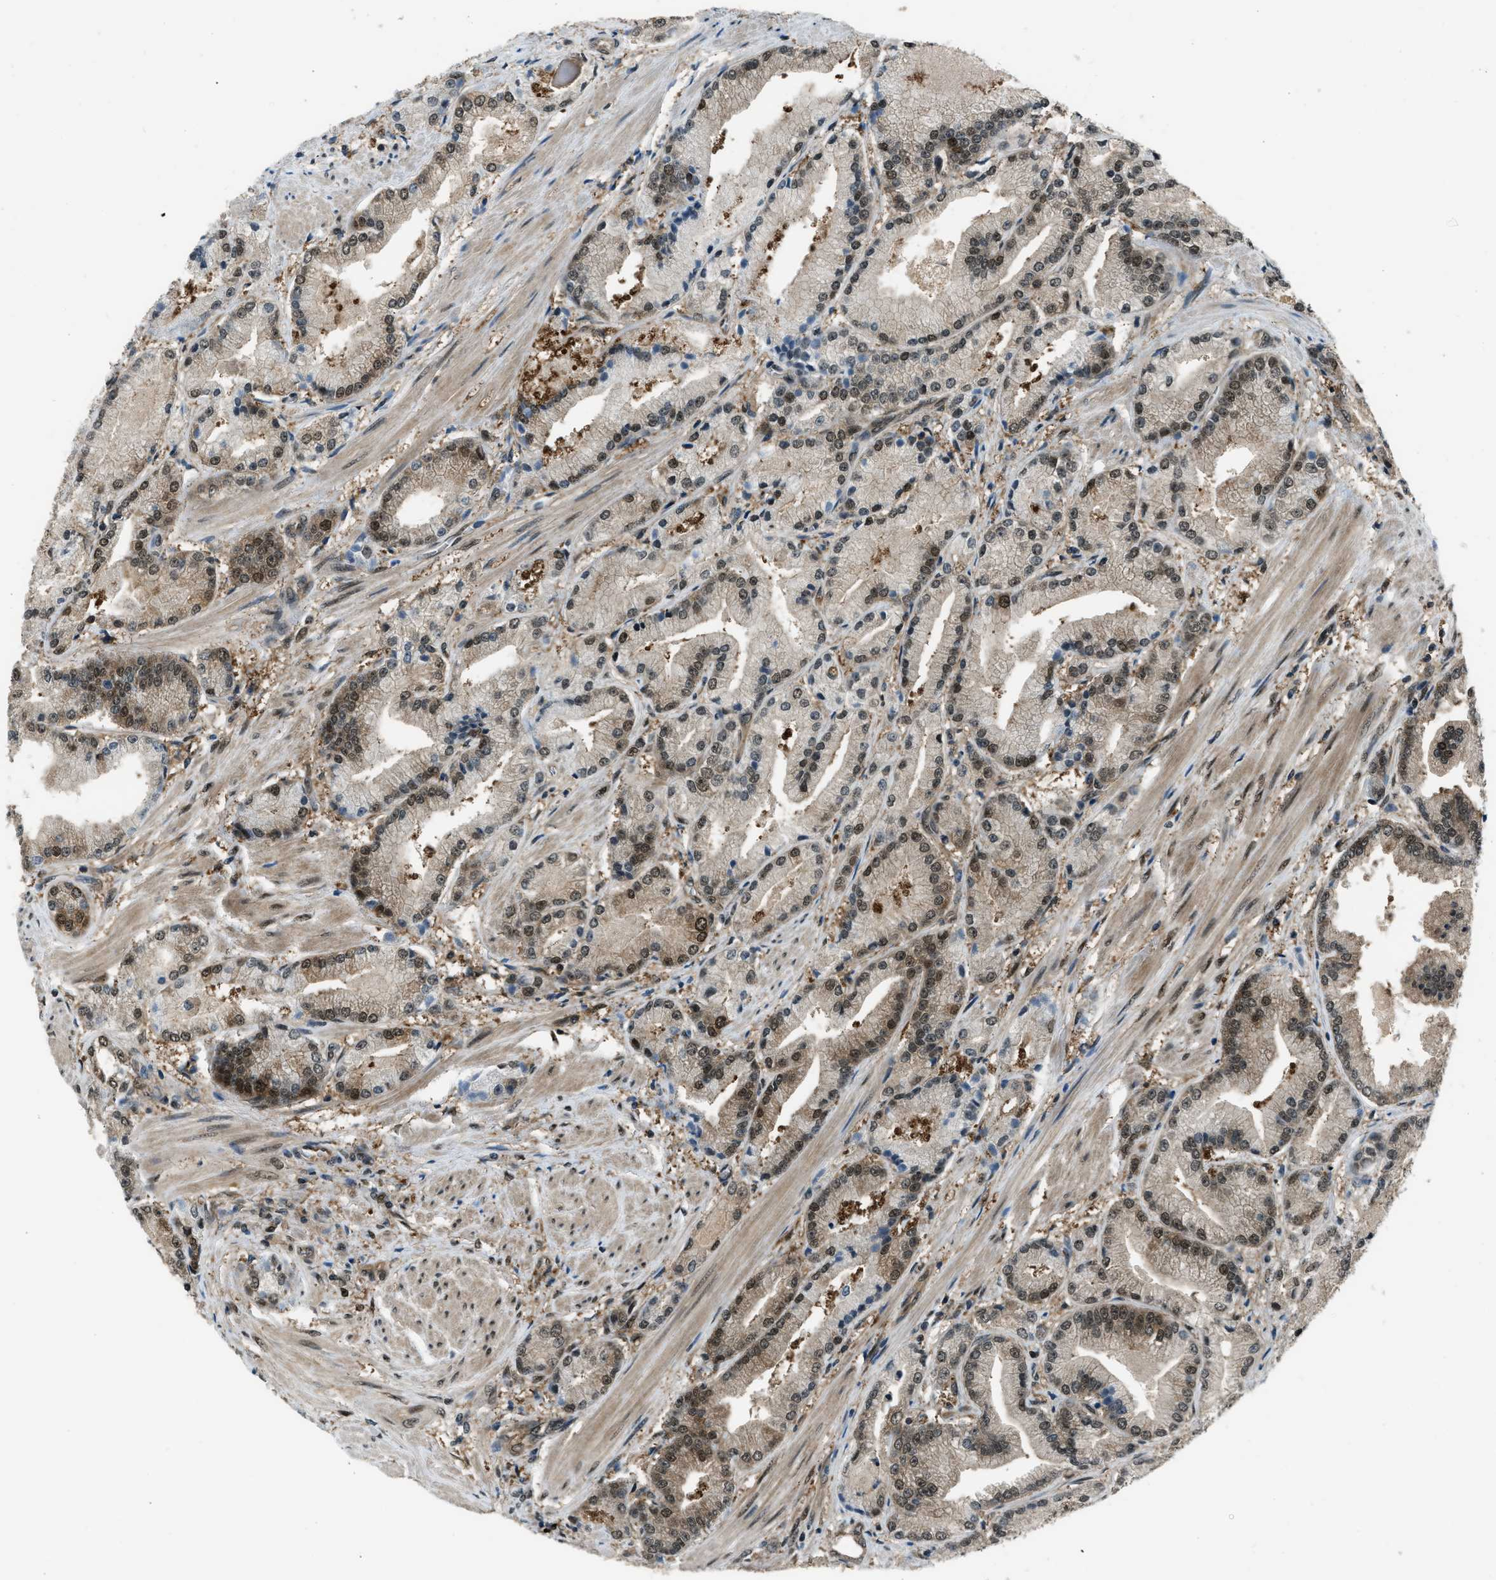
{"staining": {"intensity": "weak", "quantity": "25%-75%", "location": "nuclear"}, "tissue": "prostate cancer", "cell_type": "Tumor cells", "image_type": "cancer", "snomed": [{"axis": "morphology", "description": "Adenocarcinoma, High grade"}, {"axis": "topography", "description": "Prostate"}], "caption": "IHC (DAB (3,3'-diaminobenzidine)) staining of prostate adenocarcinoma (high-grade) demonstrates weak nuclear protein positivity in approximately 25%-75% of tumor cells. The protein of interest is stained brown, and the nuclei are stained in blue (DAB (3,3'-diaminobenzidine) IHC with brightfield microscopy, high magnification).", "gene": "NUDCD3", "patient": {"sex": "male", "age": 50}}